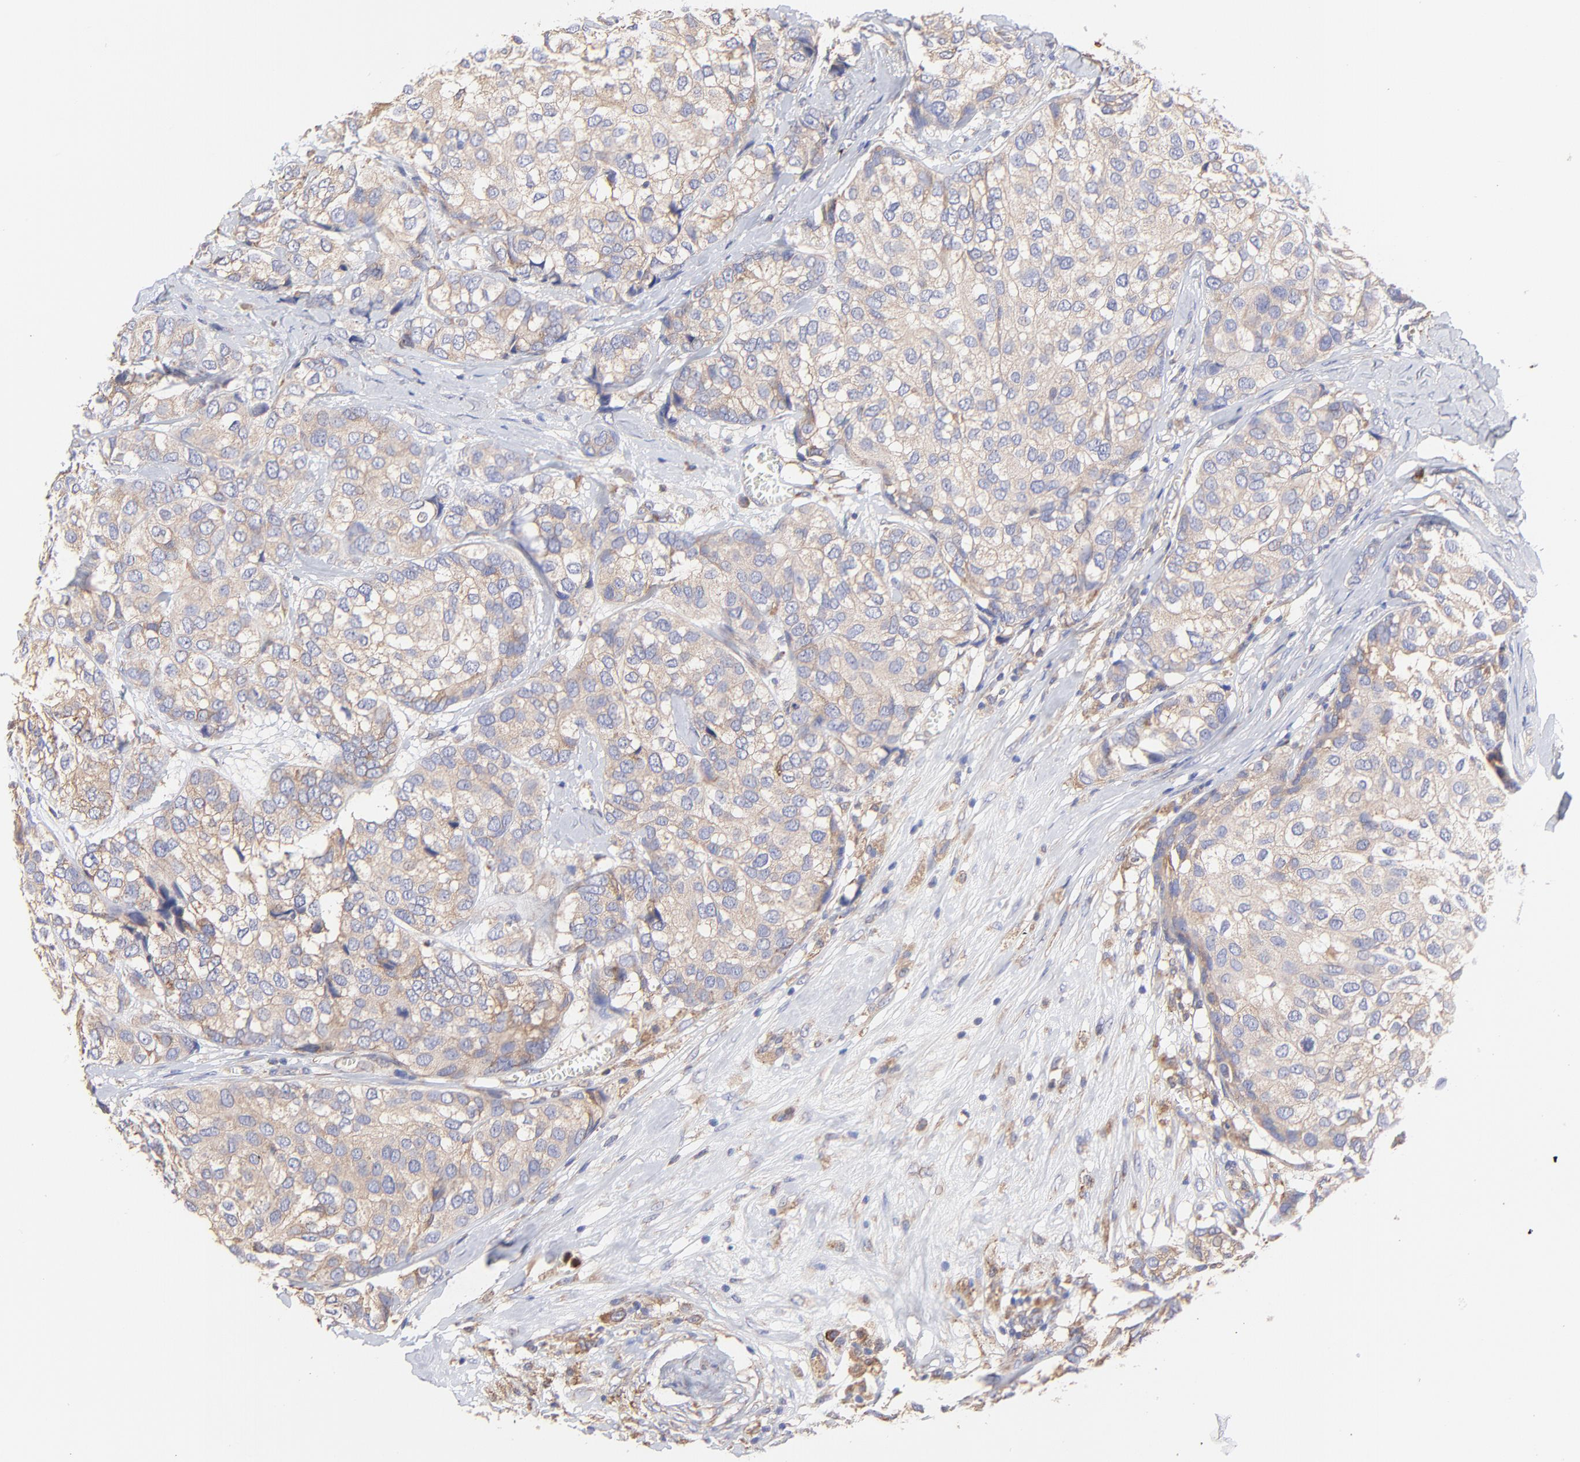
{"staining": {"intensity": "moderate", "quantity": ">75%", "location": "cytoplasmic/membranous"}, "tissue": "breast cancer", "cell_type": "Tumor cells", "image_type": "cancer", "snomed": [{"axis": "morphology", "description": "Duct carcinoma"}, {"axis": "topography", "description": "Breast"}], "caption": "A histopathology image showing moderate cytoplasmic/membranous expression in about >75% of tumor cells in breast cancer, as visualized by brown immunohistochemical staining.", "gene": "PFKM", "patient": {"sex": "female", "age": 68}}